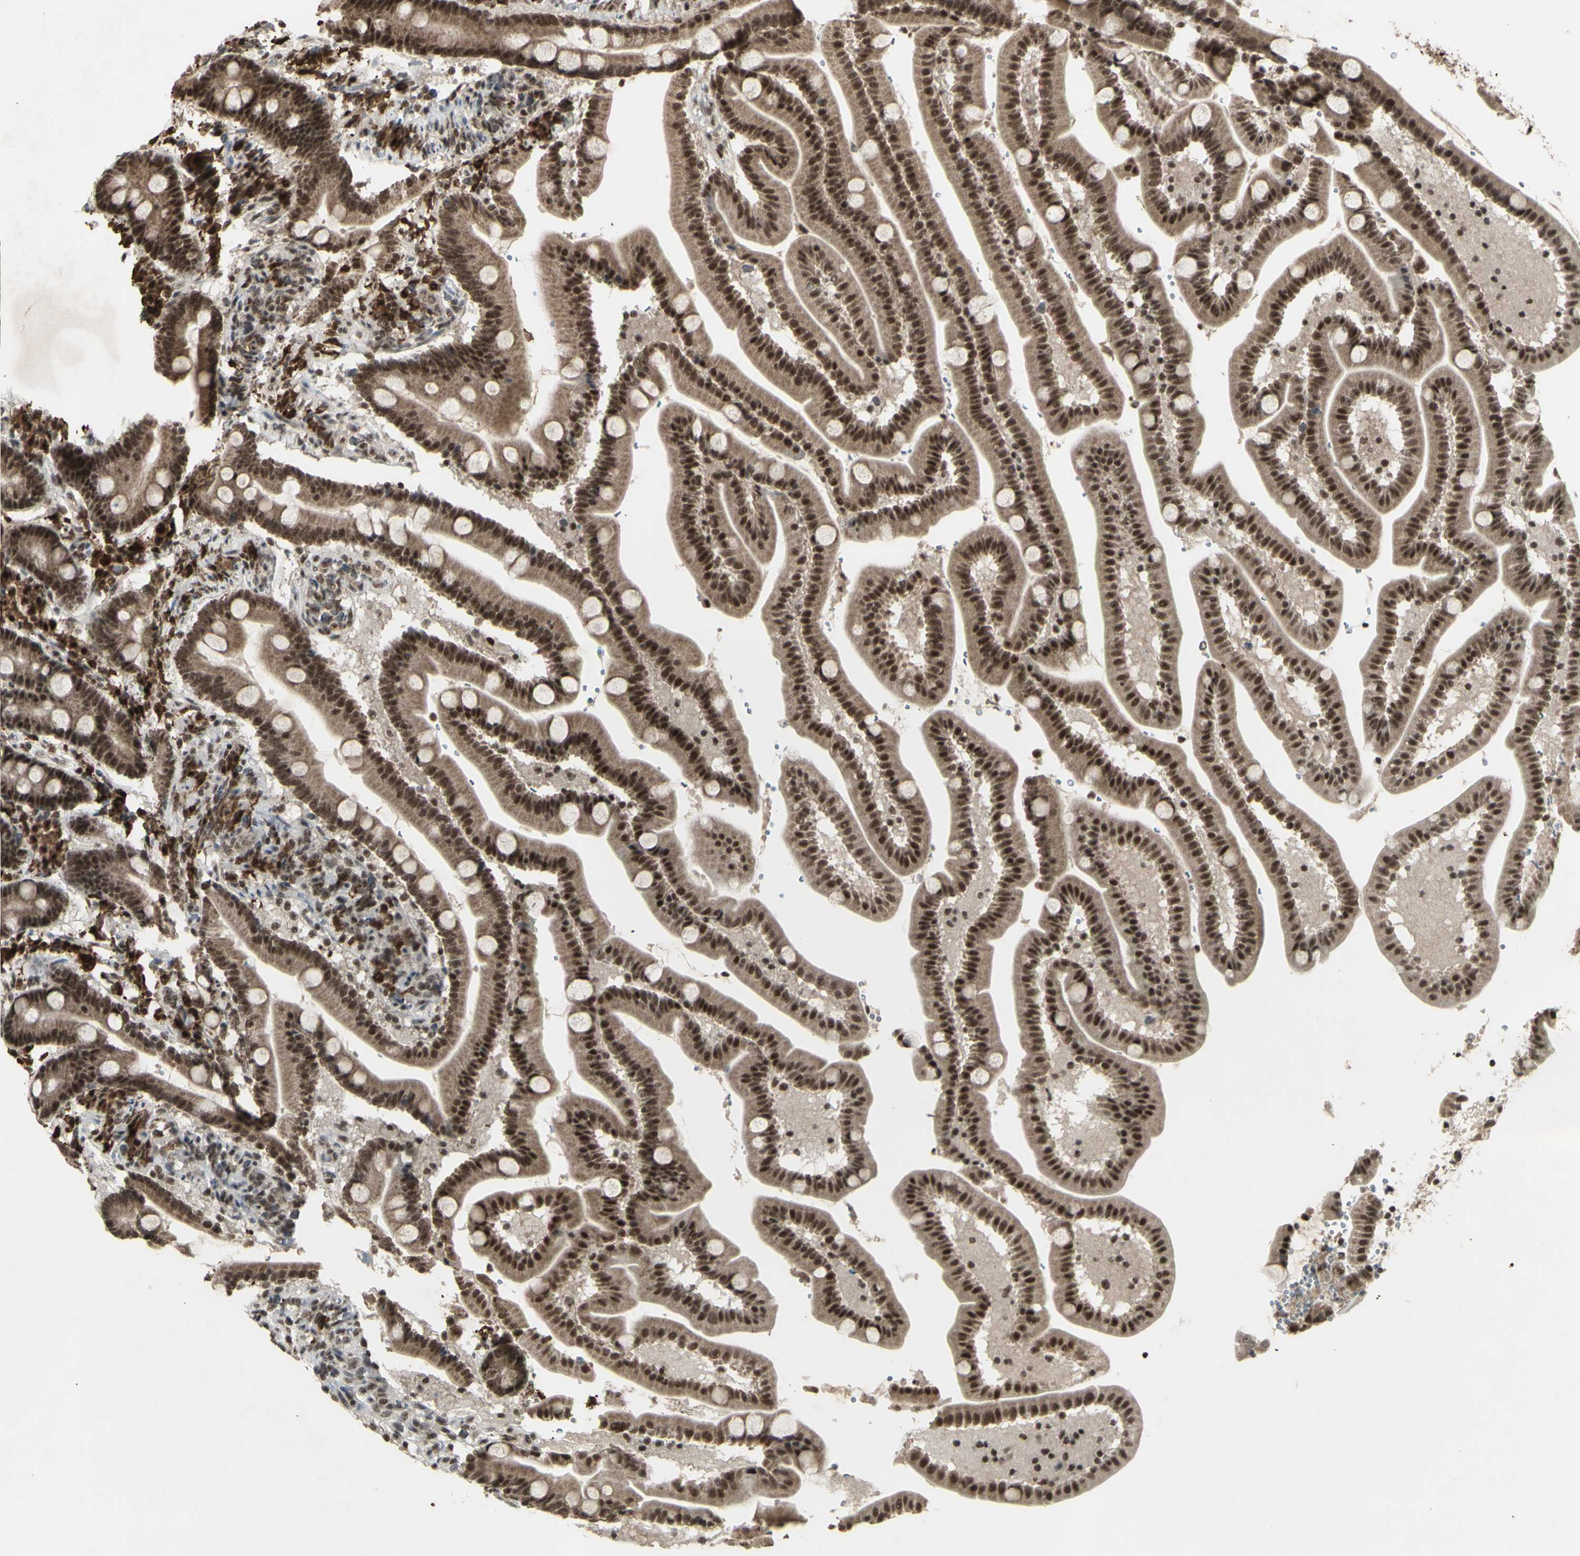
{"staining": {"intensity": "moderate", "quantity": ">75%", "location": "nuclear"}, "tissue": "duodenum", "cell_type": "Glandular cells", "image_type": "normal", "snomed": [{"axis": "morphology", "description": "Normal tissue, NOS"}, {"axis": "topography", "description": "Duodenum"}], "caption": "Immunohistochemistry (IHC) photomicrograph of unremarkable duodenum stained for a protein (brown), which displays medium levels of moderate nuclear positivity in approximately >75% of glandular cells.", "gene": "CCNT1", "patient": {"sex": "male", "age": 54}}